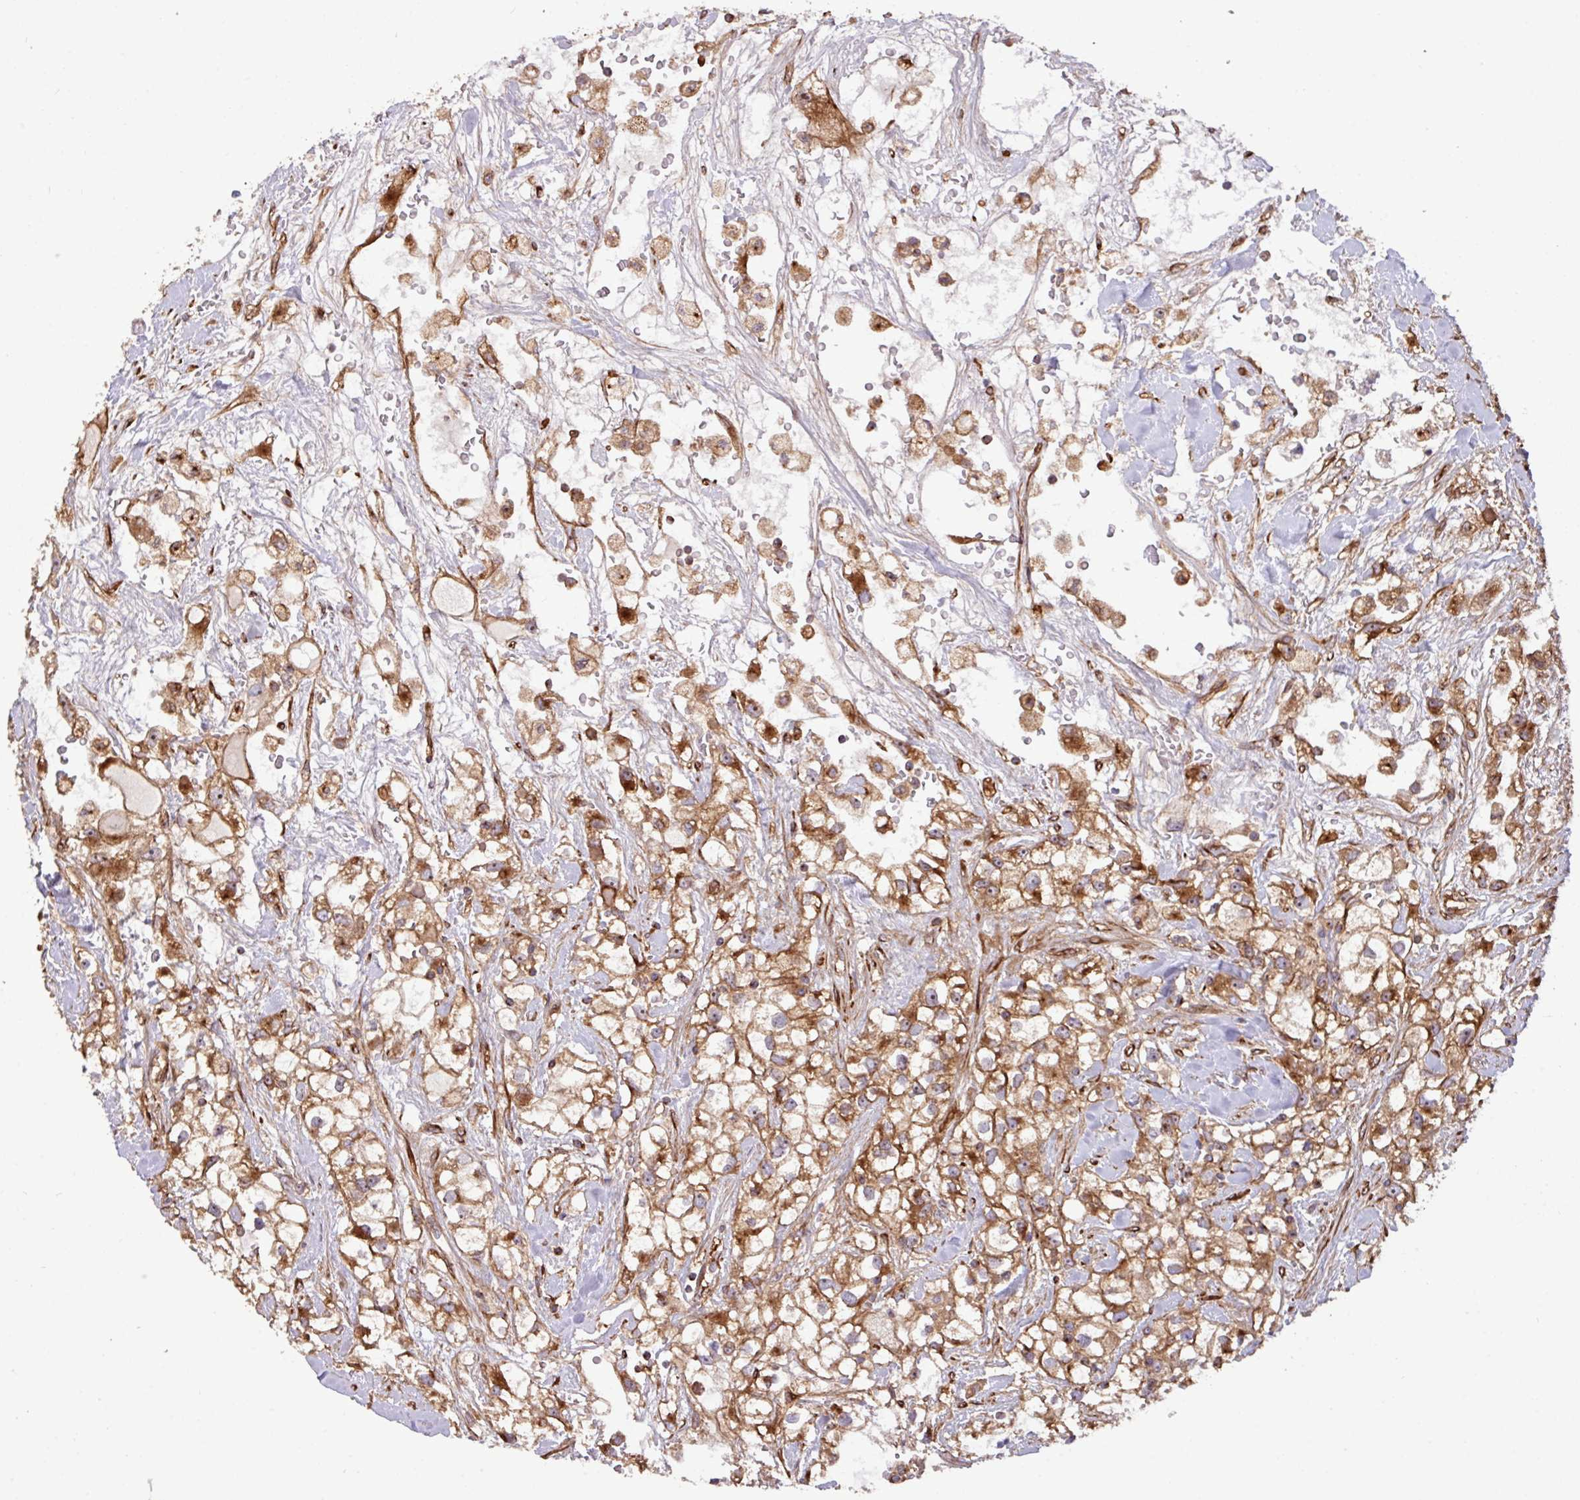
{"staining": {"intensity": "moderate", "quantity": "25%-75%", "location": "cytoplasmic/membranous"}, "tissue": "renal cancer", "cell_type": "Tumor cells", "image_type": "cancer", "snomed": [{"axis": "morphology", "description": "Adenocarcinoma, NOS"}, {"axis": "topography", "description": "Kidney"}], "caption": "Renal cancer (adenocarcinoma) tissue reveals moderate cytoplasmic/membranous positivity in about 25%-75% of tumor cells, visualized by immunohistochemistry.", "gene": "ZNF300", "patient": {"sex": "male", "age": 59}}